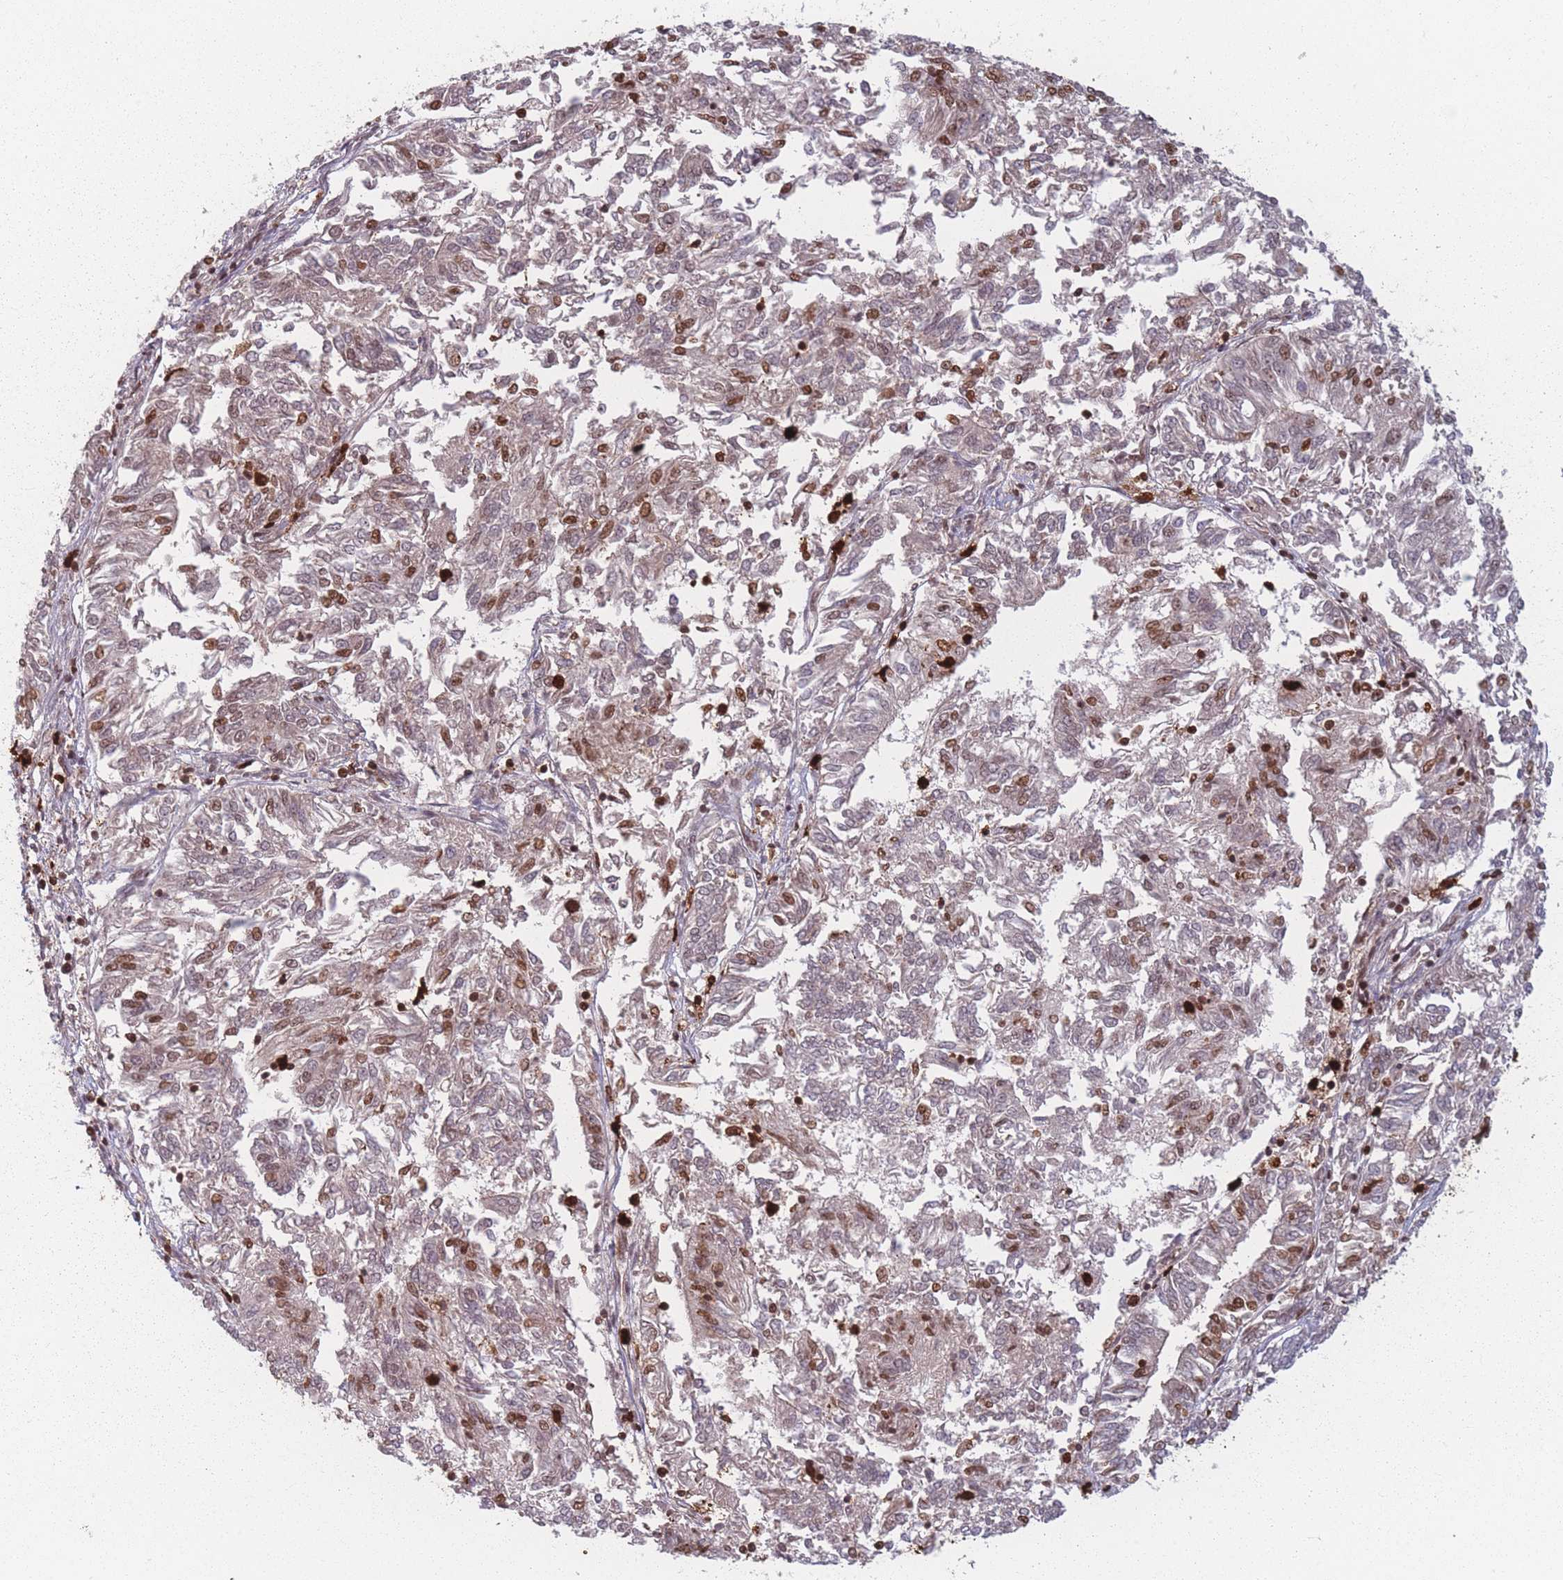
{"staining": {"intensity": "moderate", "quantity": "25%-75%", "location": "nuclear"}, "tissue": "endometrial cancer", "cell_type": "Tumor cells", "image_type": "cancer", "snomed": [{"axis": "morphology", "description": "Adenocarcinoma, NOS"}, {"axis": "topography", "description": "Endometrium"}], "caption": "Endometrial cancer (adenocarcinoma) tissue reveals moderate nuclear staining in about 25%-75% of tumor cells (Stains: DAB (3,3'-diaminobenzidine) in brown, nuclei in blue, Microscopy: brightfield microscopy at high magnification).", "gene": "WDR55", "patient": {"sex": "female", "age": 58}}